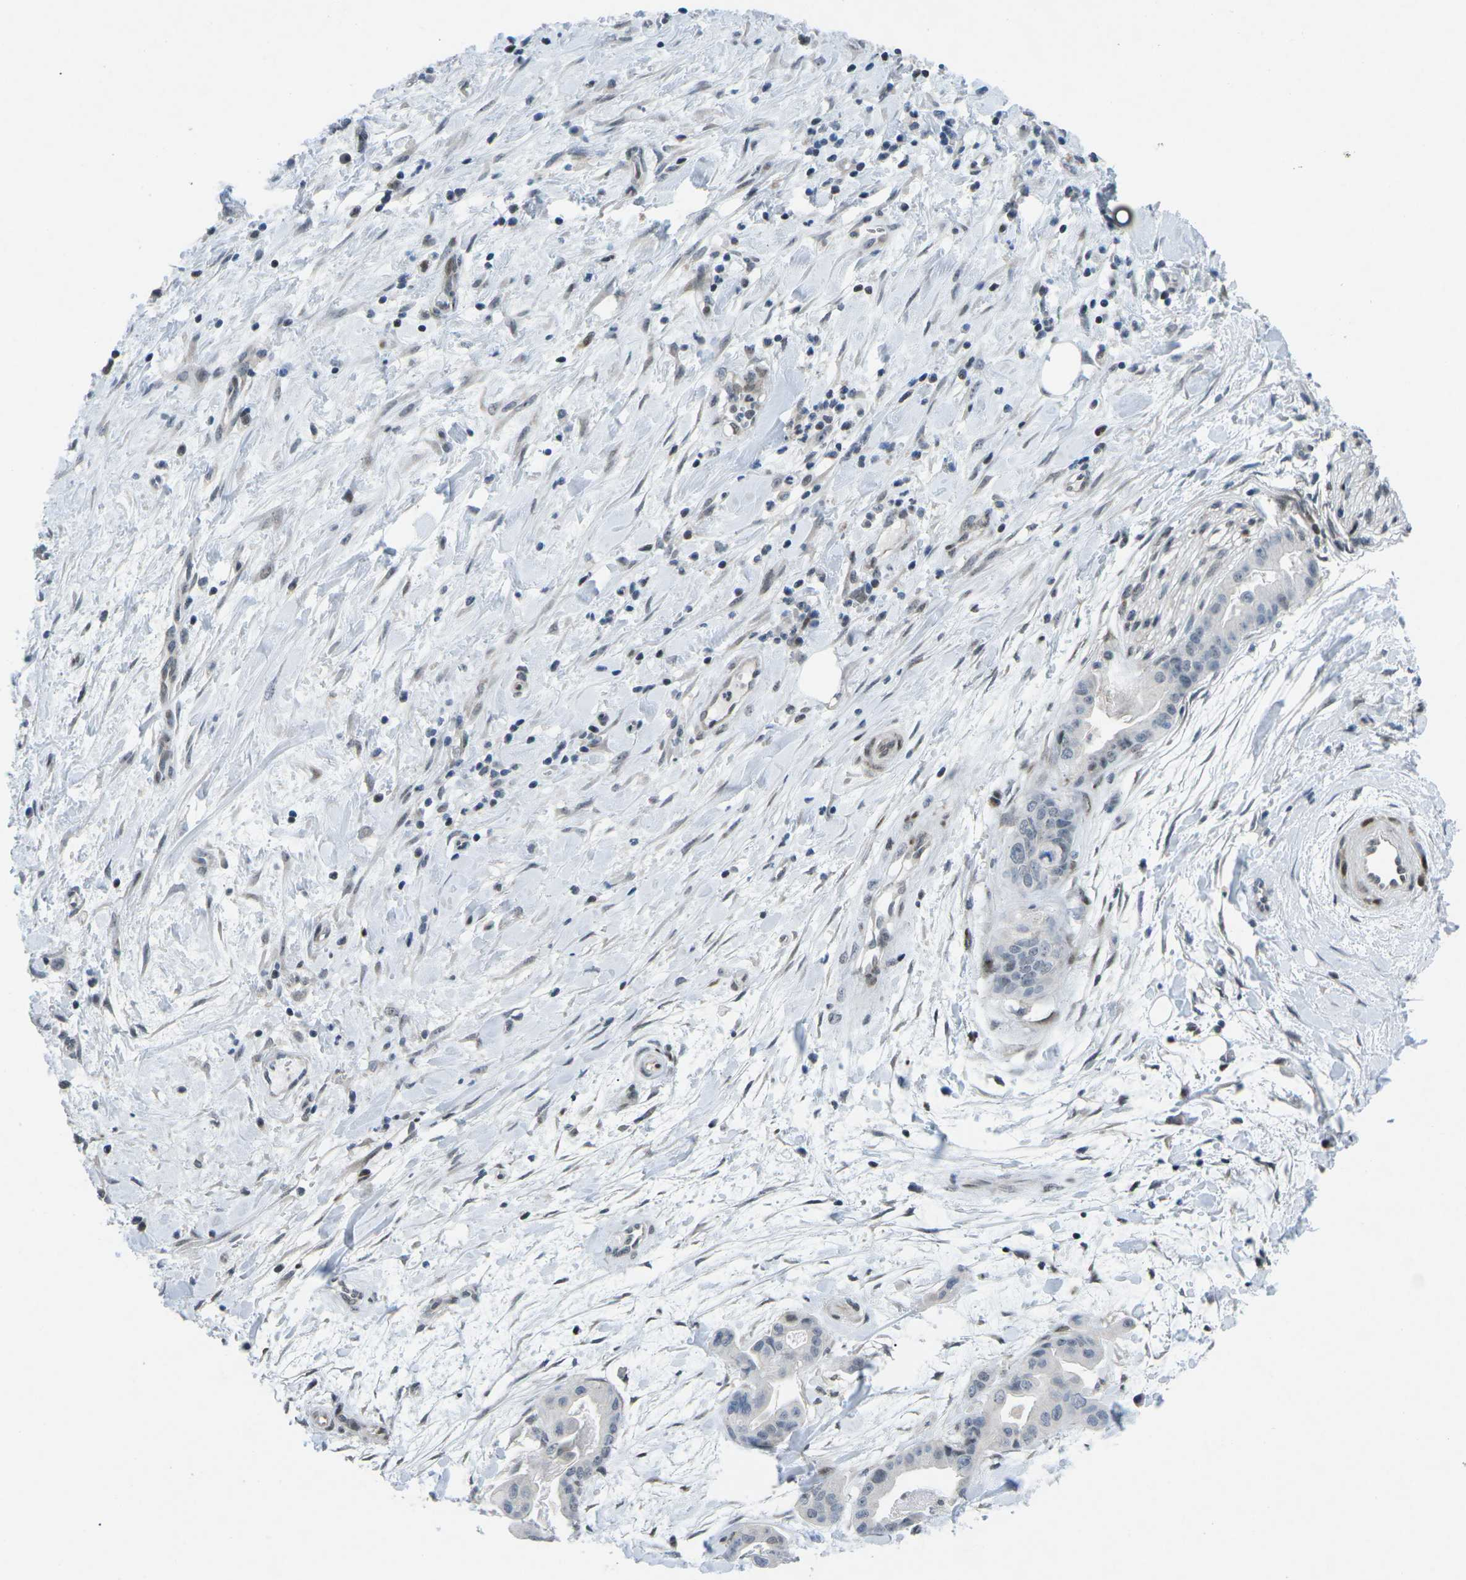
{"staining": {"intensity": "negative", "quantity": "none", "location": "none"}, "tissue": "pancreatic cancer", "cell_type": "Tumor cells", "image_type": "cancer", "snomed": [{"axis": "morphology", "description": "Adenocarcinoma, NOS"}, {"axis": "topography", "description": "Pancreas"}], "caption": "A micrograph of human pancreatic adenocarcinoma is negative for staining in tumor cells. (Brightfield microscopy of DAB (3,3'-diaminobenzidine) immunohistochemistry (IHC) at high magnification).", "gene": "MBNL1", "patient": {"sex": "female", "age": 75}}